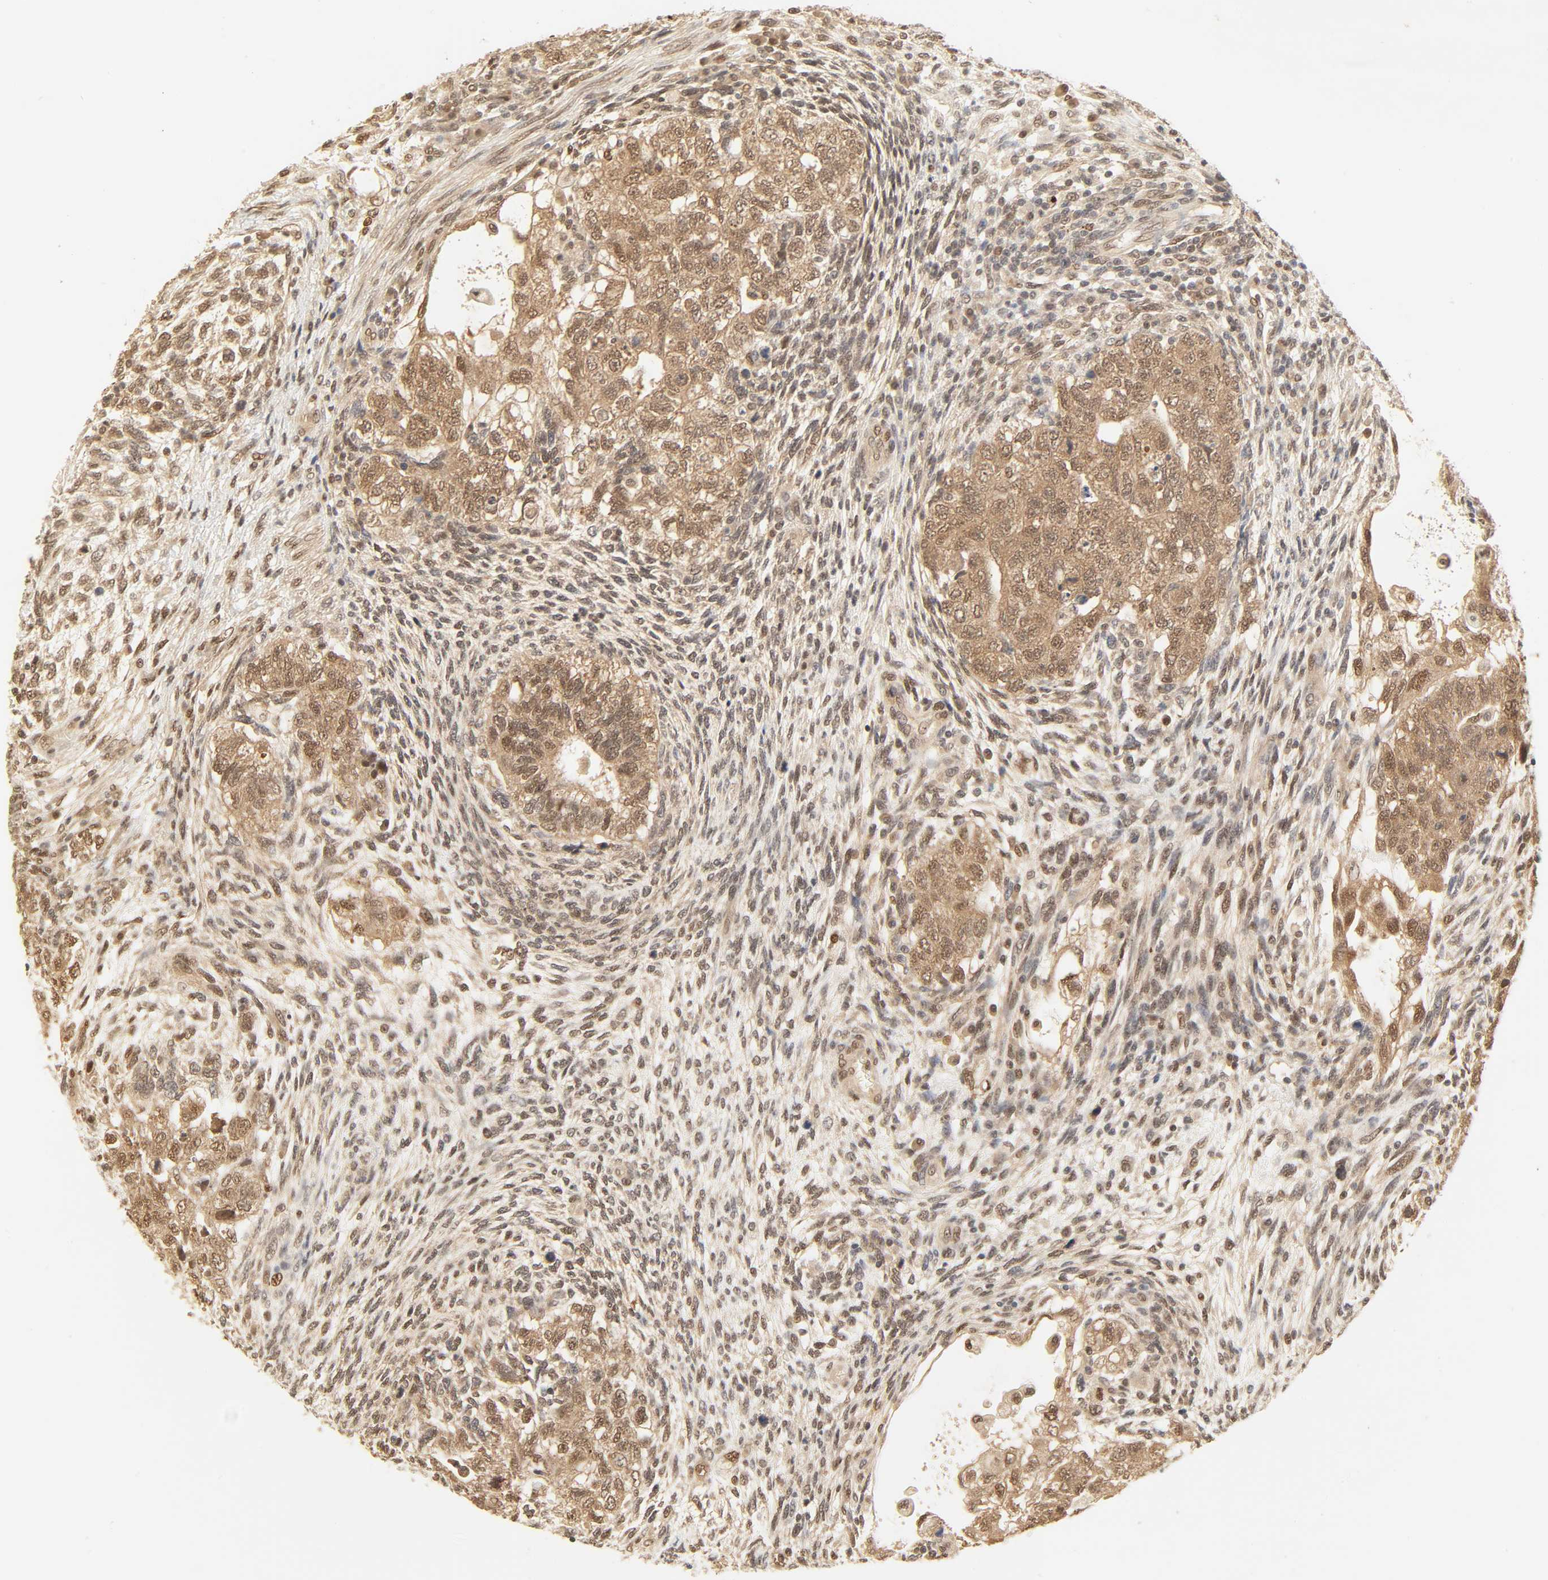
{"staining": {"intensity": "moderate", "quantity": ">75%", "location": "cytoplasmic/membranous,nuclear"}, "tissue": "testis cancer", "cell_type": "Tumor cells", "image_type": "cancer", "snomed": [{"axis": "morphology", "description": "Normal tissue, NOS"}, {"axis": "morphology", "description": "Carcinoma, Embryonal, NOS"}, {"axis": "topography", "description": "Testis"}], "caption": "The immunohistochemical stain highlights moderate cytoplasmic/membranous and nuclear staining in tumor cells of embryonal carcinoma (testis) tissue. (brown staining indicates protein expression, while blue staining denotes nuclei).", "gene": "UBC", "patient": {"sex": "male", "age": 36}}